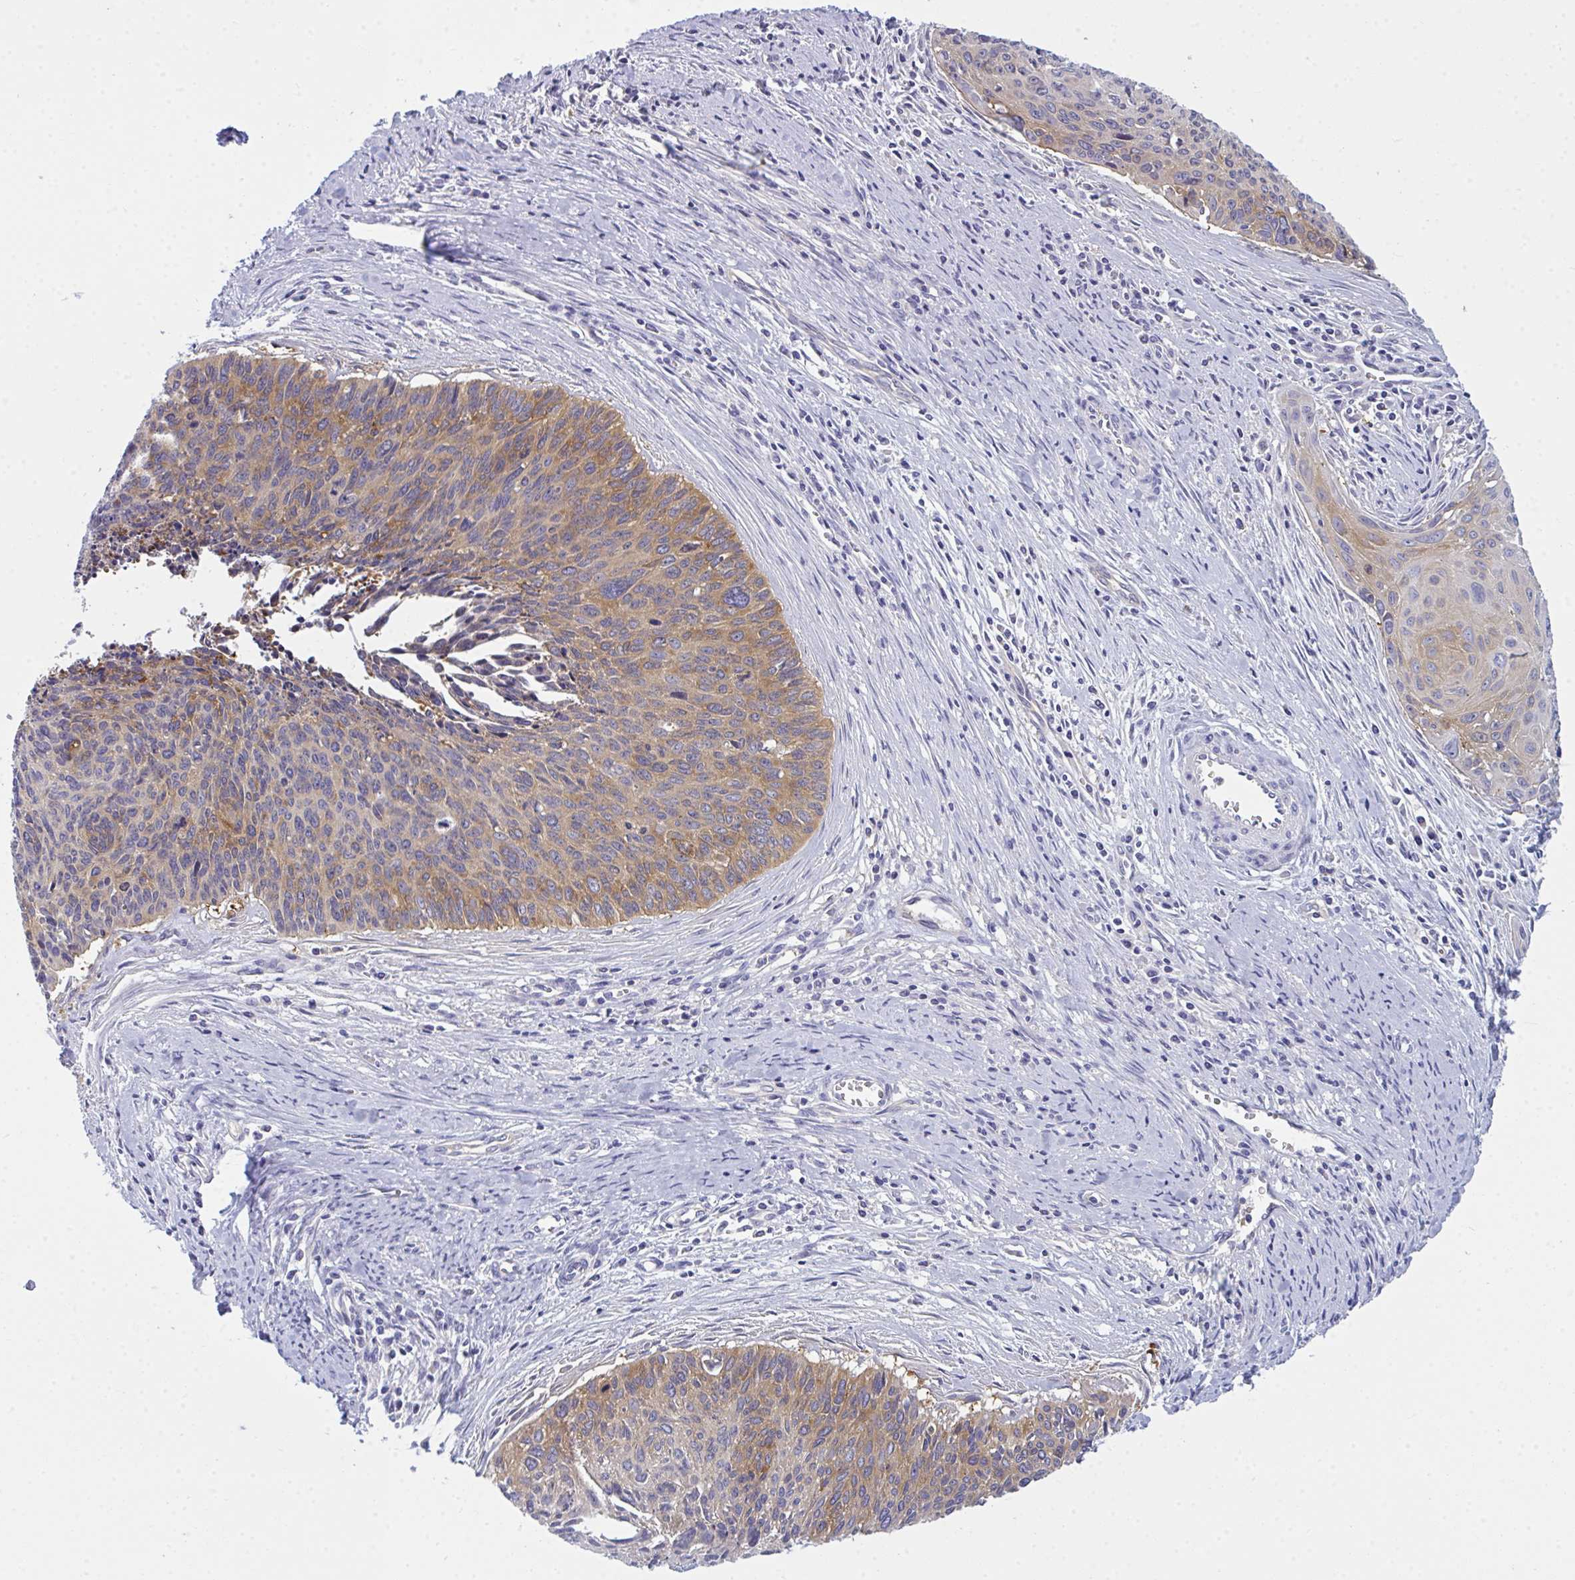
{"staining": {"intensity": "moderate", "quantity": "25%-75%", "location": "cytoplasmic/membranous"}, "tissue": "cervical cancer", "cell_type": "Tumor cells", "image_type": "cancer", "snomed": [{"axis": "morphology", "description": "Squamous cell carcinoma, NOS"}, {"axis": "topography", "description": "Cervix"}], "caption": "Protein expression analysis of cervical squamous cell carcinoma exhibits moderate cytoplasmic/membranous positivity in approximately 25%-75% of tumor cells.", "gene": "SLC30A6", "patient": {"sex": "female", "age": 55}}